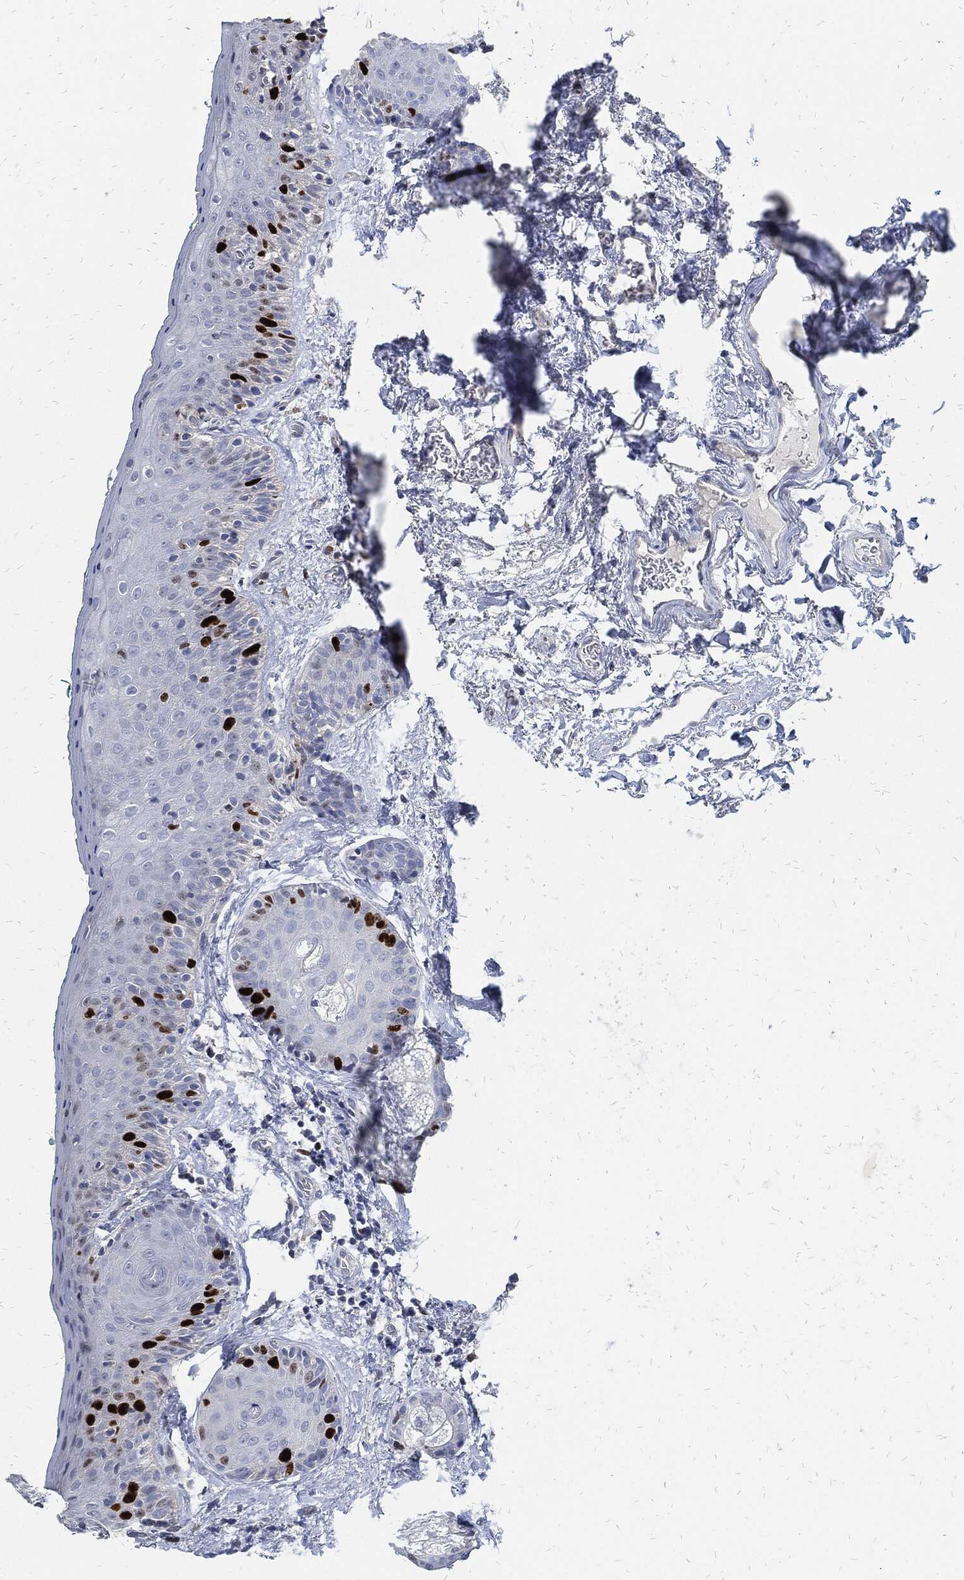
{"staining": {"intensity": "strong", "quantity": "<25%", "location": "nuclear"}, "tissue": "vagina", "cell_type": "Squamous epithelial cells", "image_type": "normal", "snomed": [{"axis": "morphology", "description": "Normal tissue, NOS"}, {"axis": "topography", "description": "Vagina"}], "caption": "High-power microscopy captured an immunohistochemistry micrograph of benign vagina, revealing strong nuclear expression in approximately <25% of squamous epithelial cells.", "gene": "MKI67", "patient": {"sex": "female", "age": 66}}